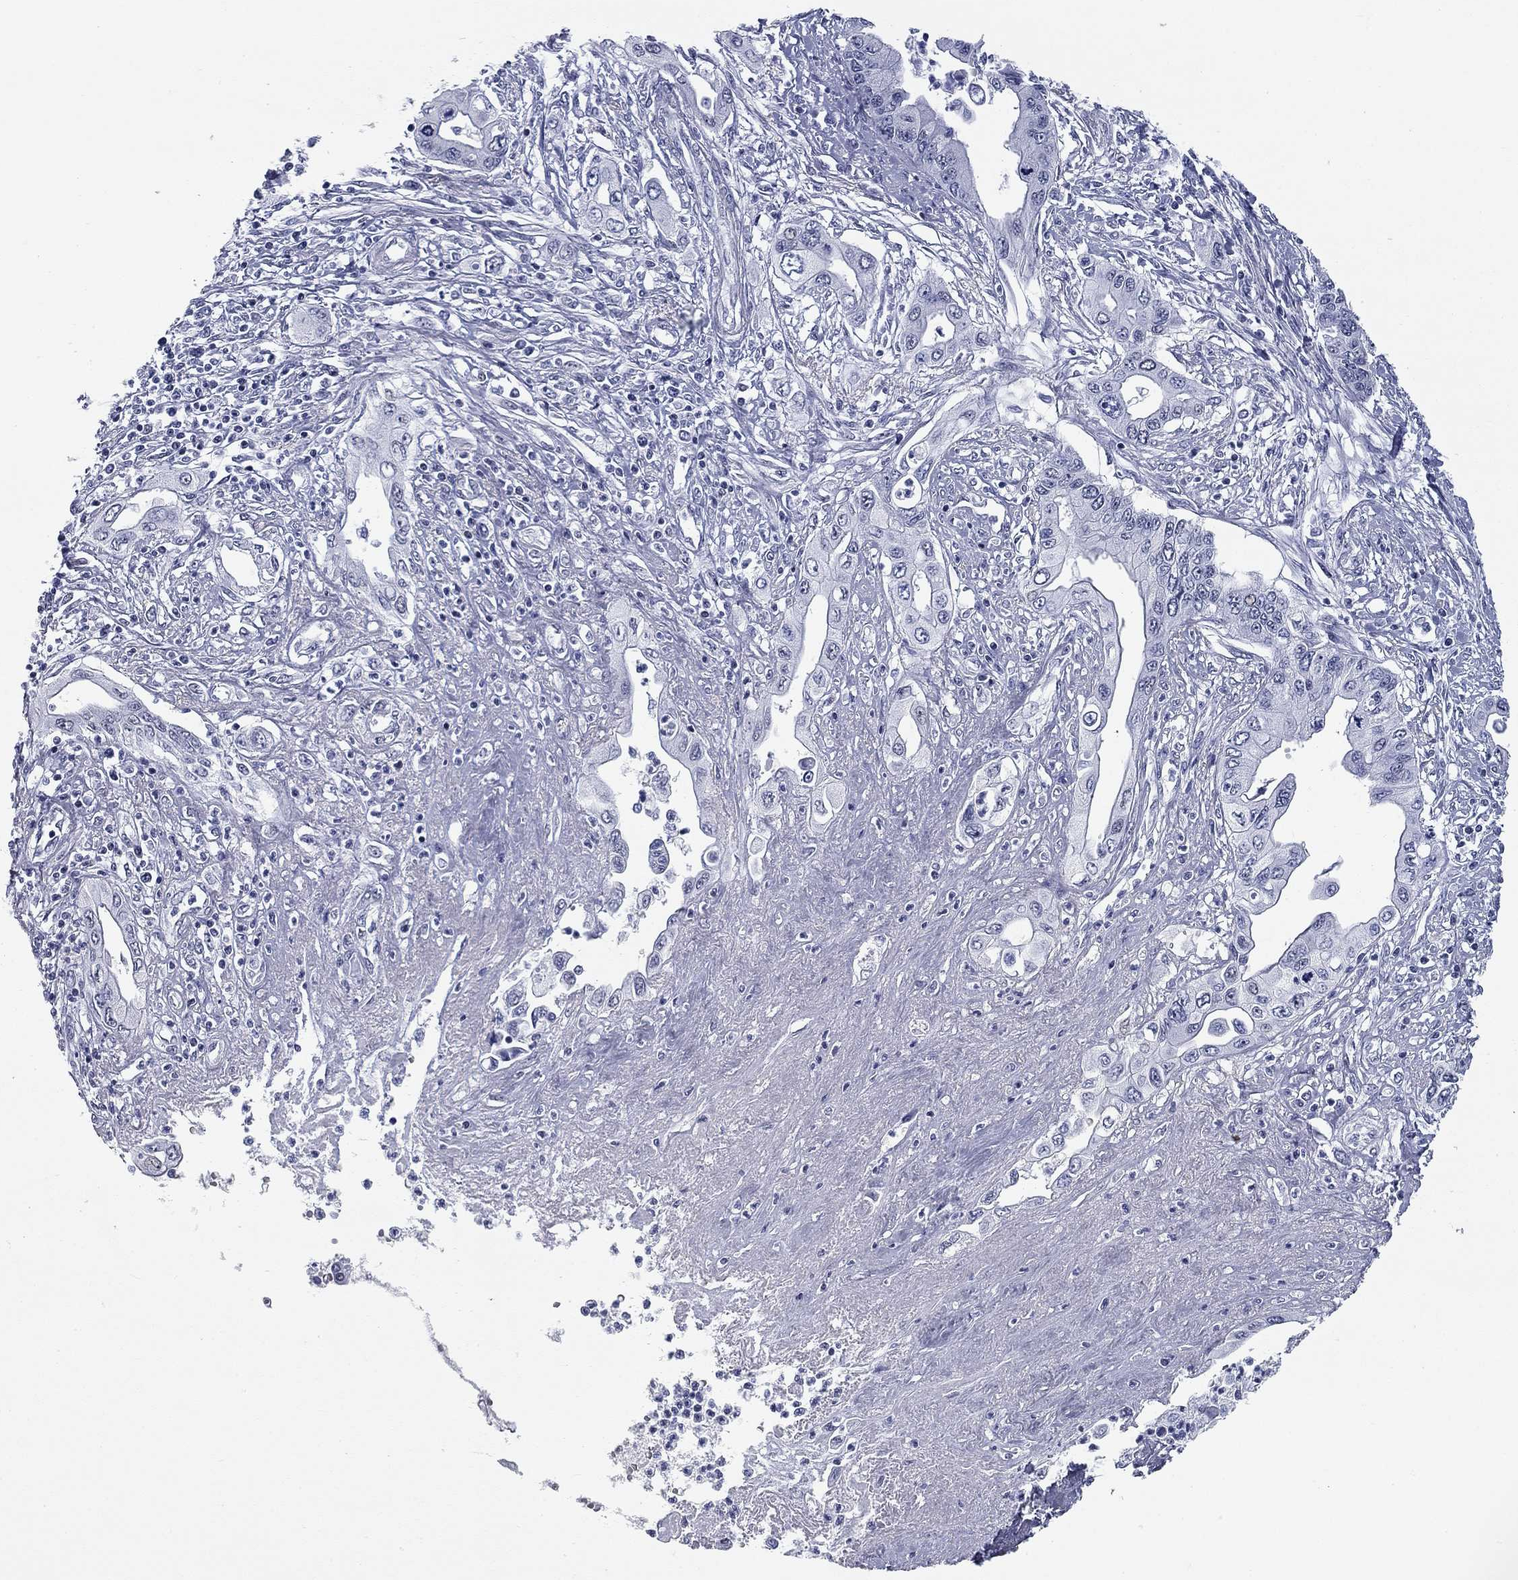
{"staining": {"intensity": "negative", "quantity": "none", "location": "none"}, "tissue": "pancreatic cancer", "cell_type": "Tumor cells", "image_type": "cancer", "snomed": [{"axis": "morphology", "description": "Adenocarcinoma, NOS"}, {"axis": "topography", "description": "Pancreas"}], "caption": "A high-resolution photomicrograph shows immunohistochemistry staining of pancreatic adenocarcinoma, which demonstrates no significant positivity in tumor cells.", "gene": "ASF1B", "patient": {"sex": "female", "age": 62}}